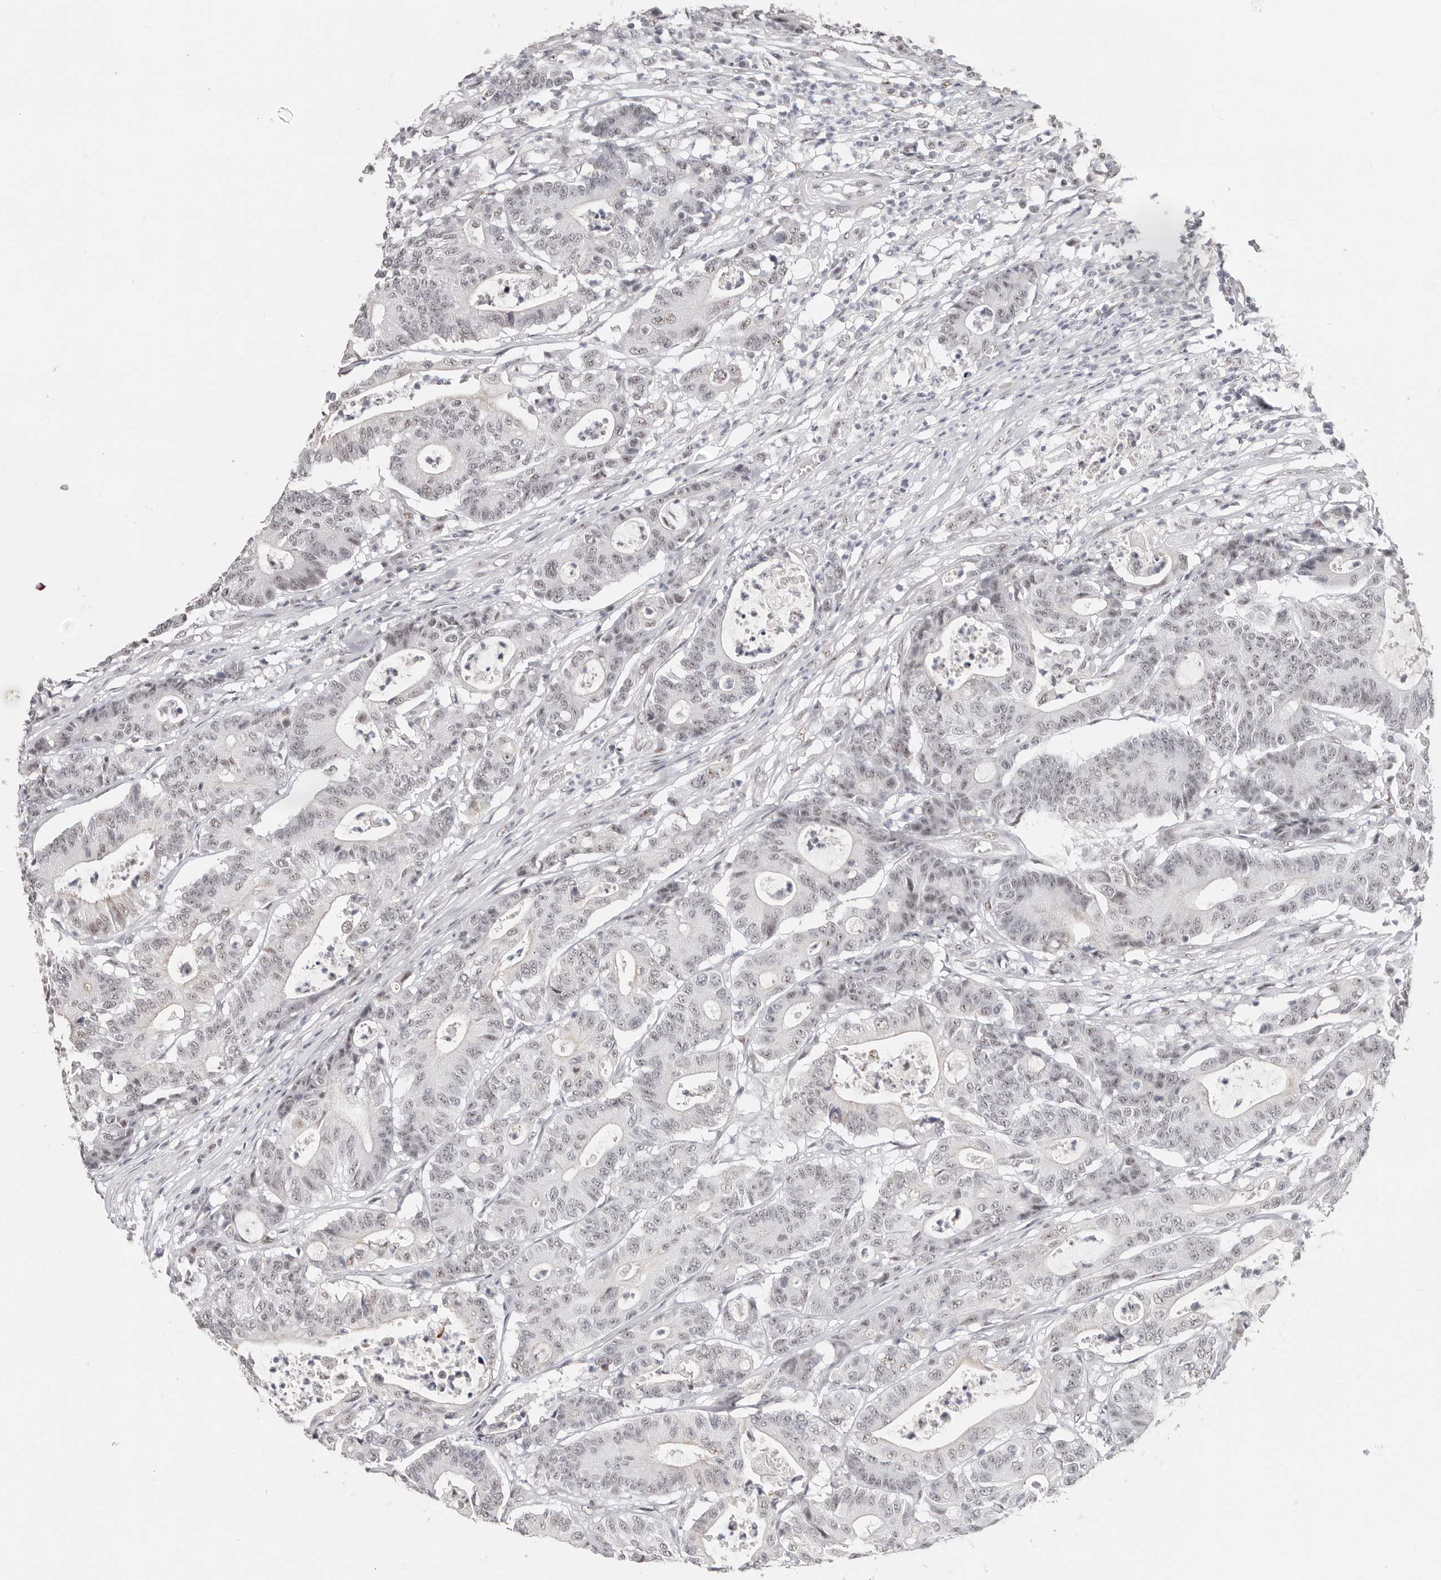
{"staining": {"intensity": "negative", "quantity": "none", "location": "none"}, "tissue": "colorectal cancer", "cell_type": "Tumor cells", "image_type": "cancer", "snomed": [{"axis": "morphology", "description": "Adenocarcinoma, NOS"}, {"axis": "topography", "description": "Colon"}], "caption": "Colorectal cancer stained for a protein using immunohistochemistry (IHC) demonstrates no expression tumor cells.", "gene": "LARP7", "patient": {"sex": "female", "age": 84}}